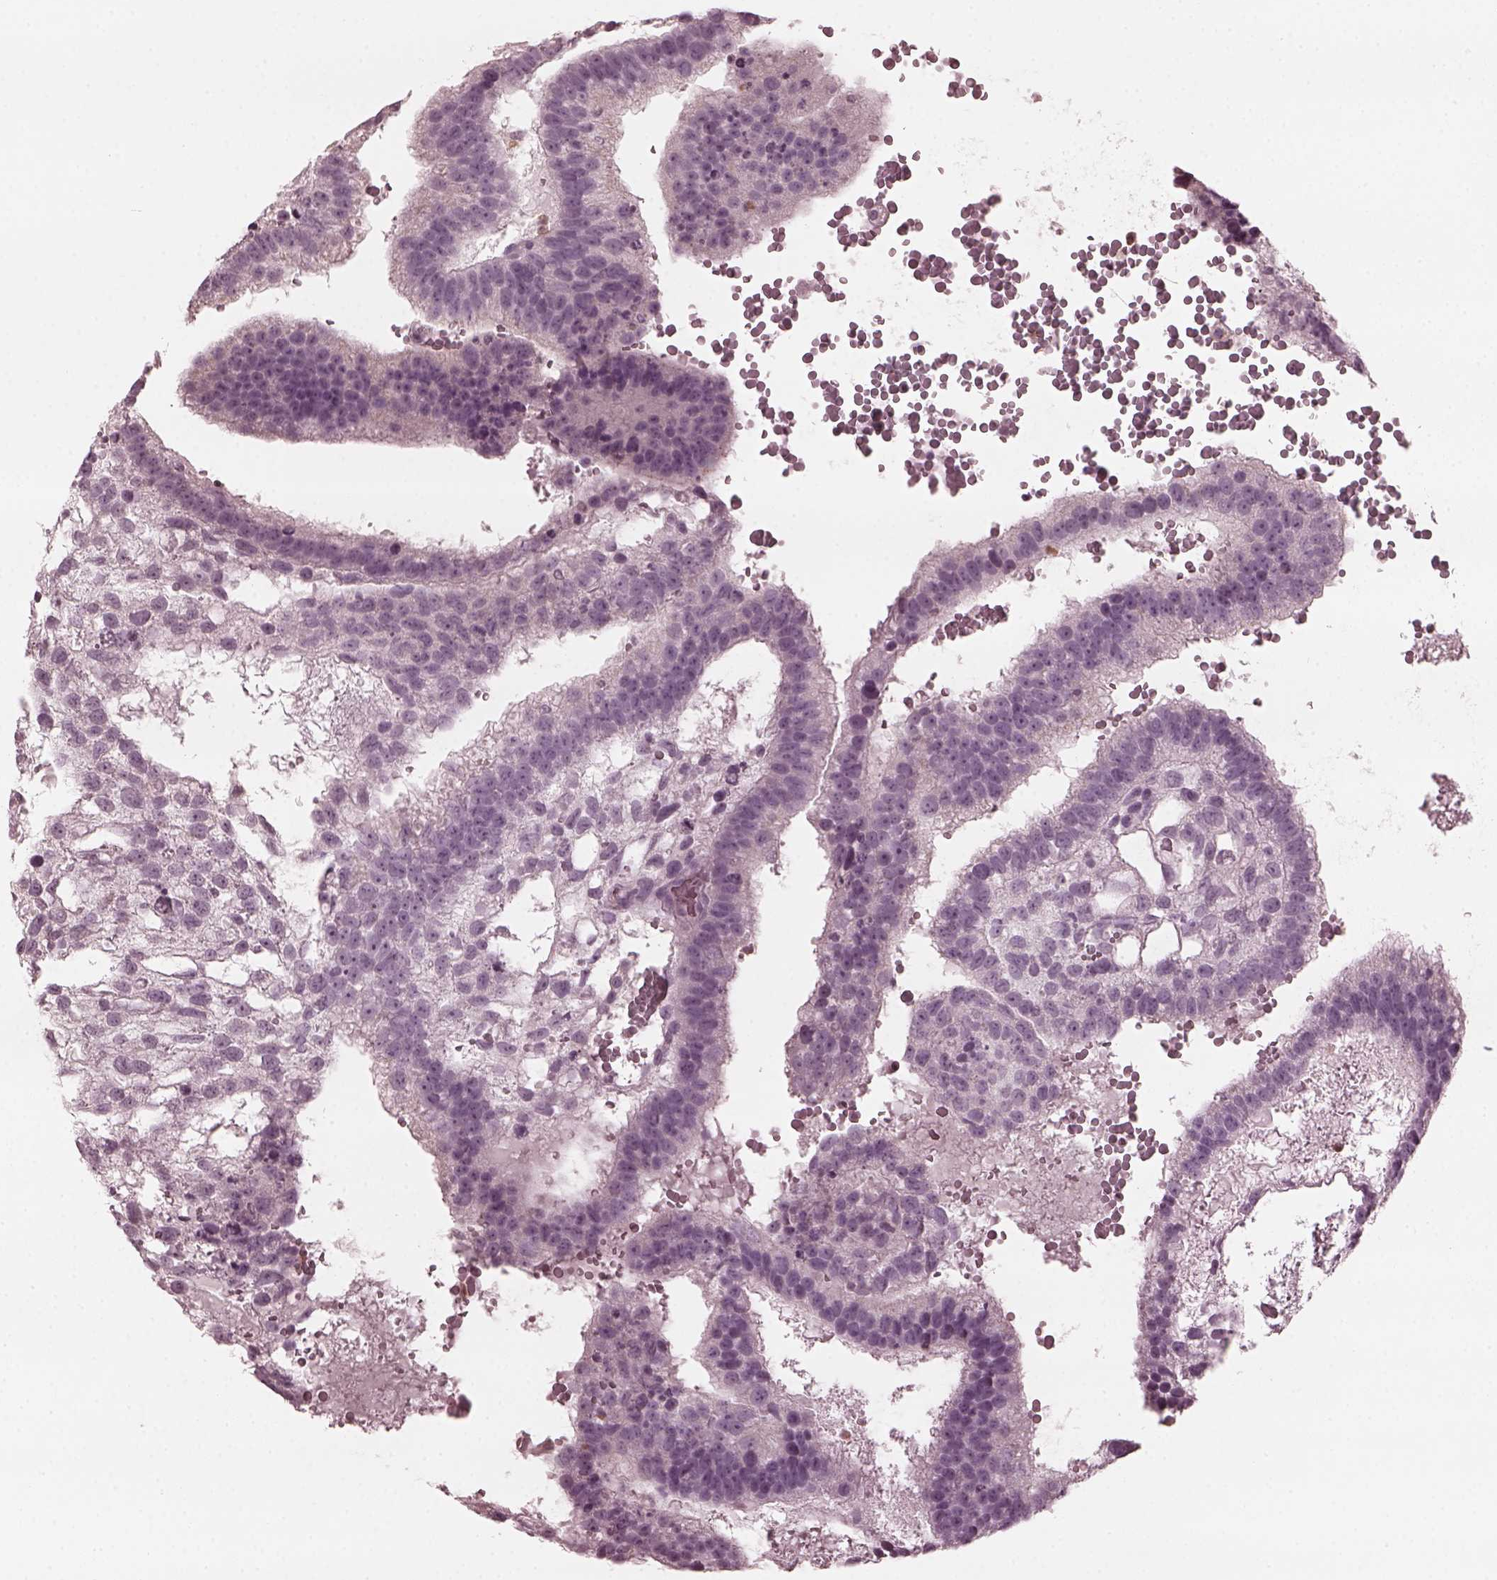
{"staining": {"intensity": "negative", "quantity": "none", "location": "none"}, "tissue": "testis cancer", "cell_type": "Tumor cells", "image_type": "cancer", "snomed": [{"axis": "morphology", "description": "Normal tissue, NOS"}, {"axis": "morphology", "description": "Carcinoma, Embryonal, NOS"}, {"axis": "topography", "description": "Testis"}, {"axis": "topography", "description": "Epididymis"}], "caption": "Tumor cells are negative for protein expression in human testis cancer (embryonal carcinoma). The staining was performed using DAB to visualize the protein expression in brown, while the nuclei were stained in blue with hematoxylin (Magnification: 20x).", "gene": "CCDC170", "patient": {"sex": "male", "age": 32}}